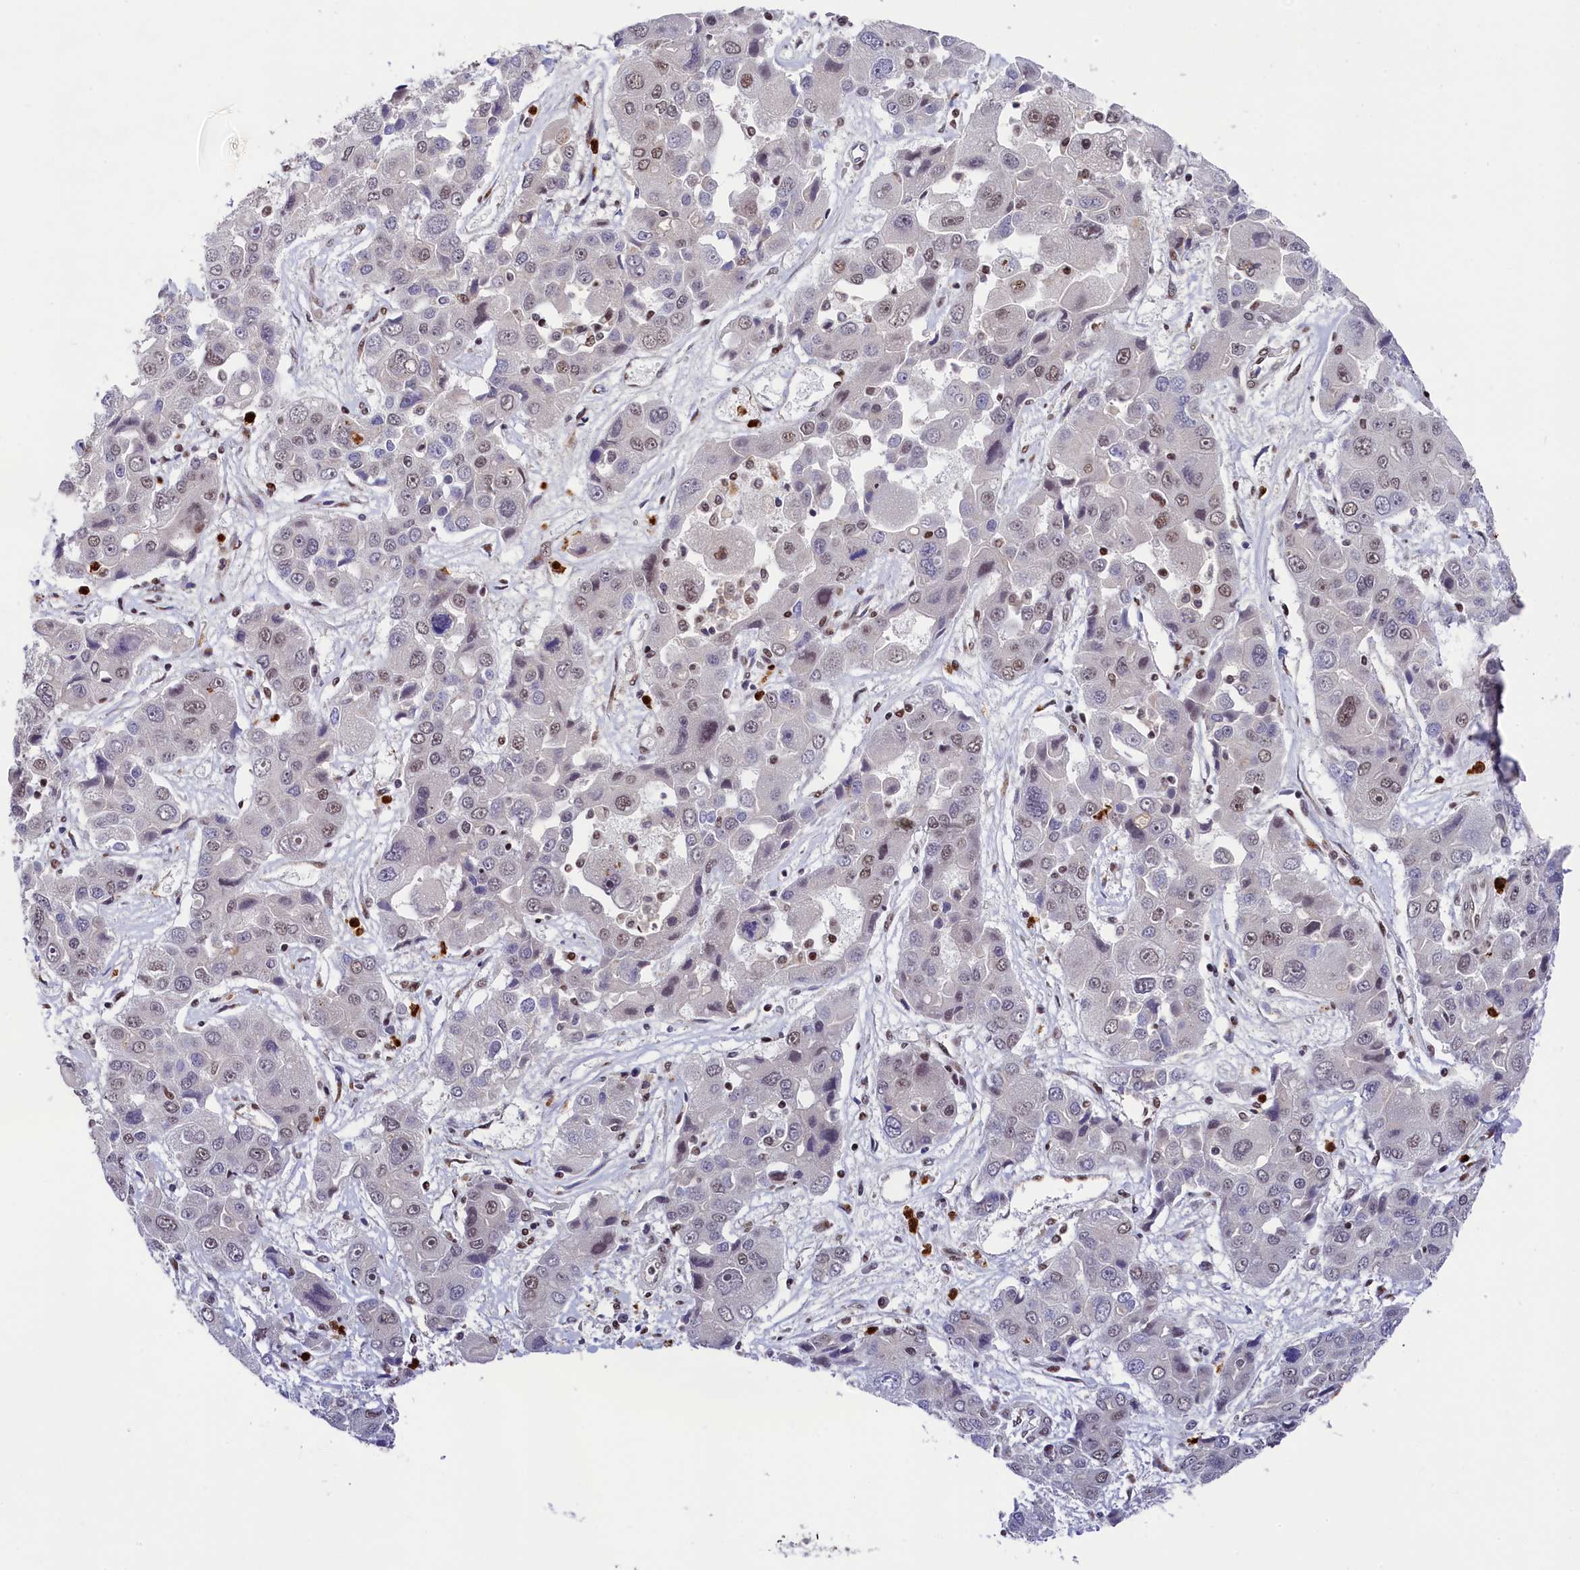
{"staining": {"intensity": "weak", "quantity": "25%-75%", "location": "nuclear"}, "tissue": "liver cancer", "cell_type": "Tumor cells", "image_type": "cancer", "snomed": [{"axis": "morphology", "description": "Cholangiocarcinoma"}, {"axis": "topography", "description": "Liver"}], "caption": "Tumor cells show weak nuclear positivity in approximately 25%-75% of cells in cholangiocarcinoma (liver).", "gene": "ADIG", "patient": {"sex": "male", "age": 67}}